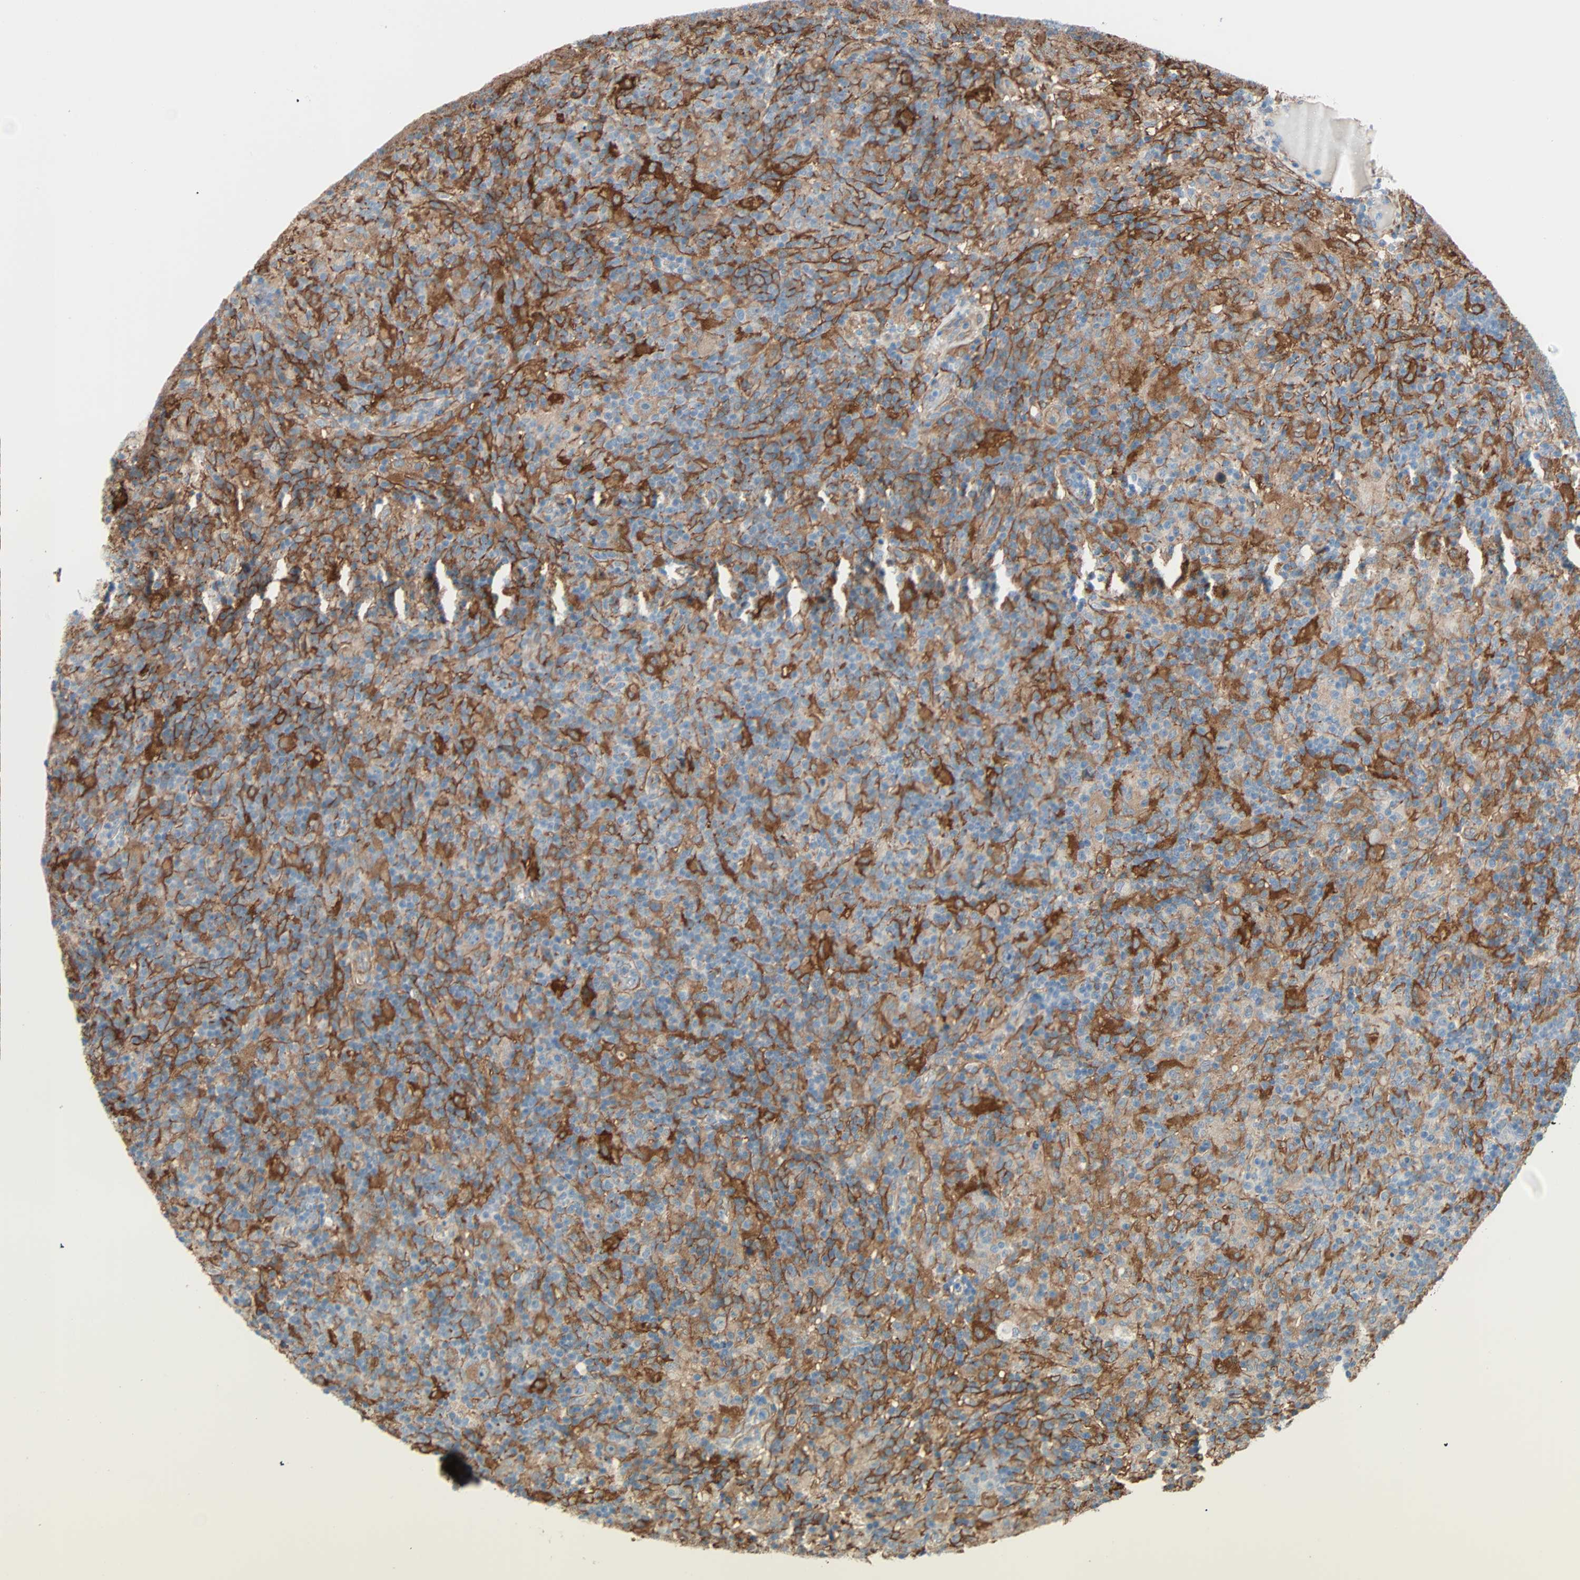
{"staining": {"intensity": "moderate", "quantity": ">75%", "location": "cytoplasmic/membranous"}, "tissue": "lymphoma", "cell_type": "Tumor cells", "image_type": "cancer", "snomed": [{"axis": "morphology", "description": "Hodgkin's disease, NOS"}, {"axis": "topography", "description": "Lymph node"}], "caption": "Moderate cytoplasmic/membranous positivity is appreciated in approximately >75% of tumor cells in lymphoma.", "gene": "EPB41L2", "patient": {"sex": "male", "age": 70}}